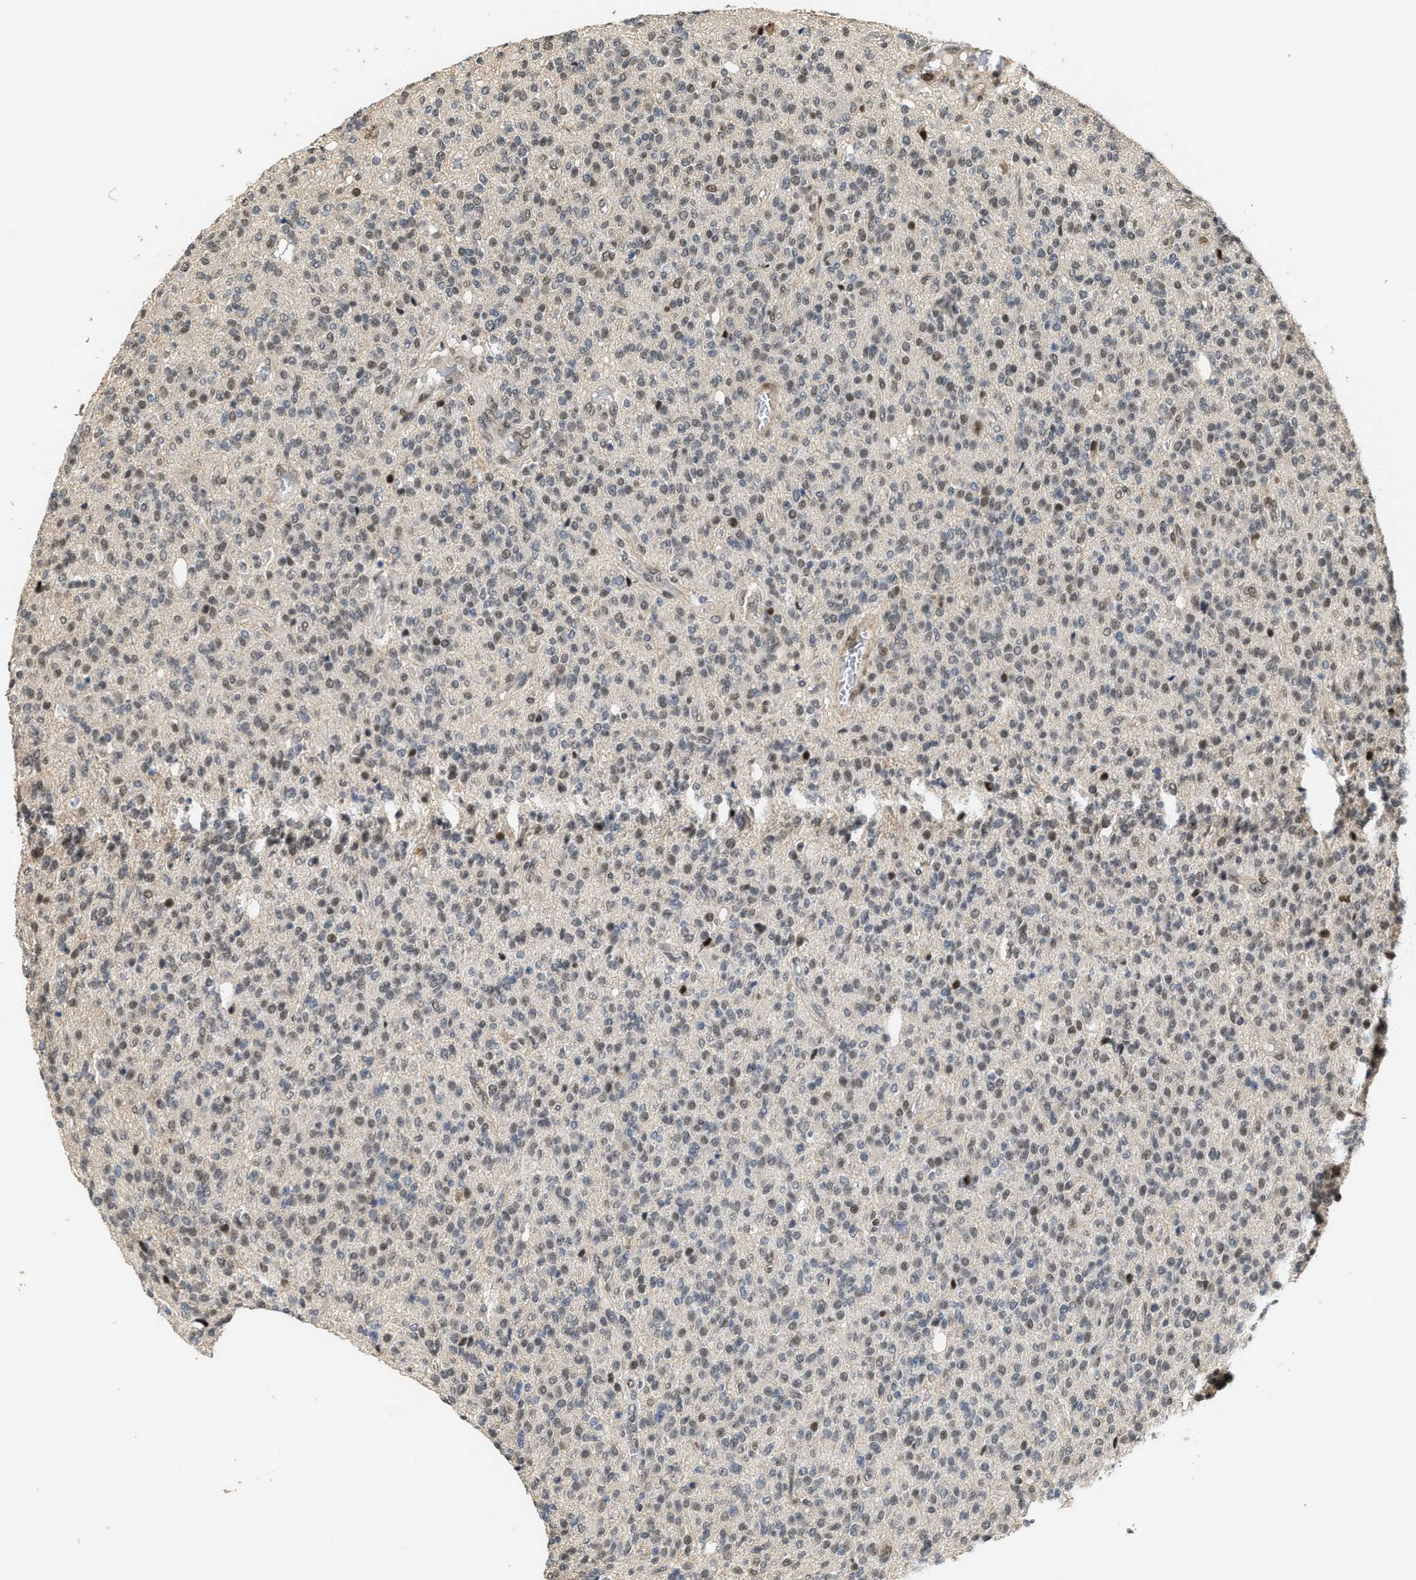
{"staining": {"intensity": "moderate", "quantity": "<25%", "location": "nuclear"}, "tissue": "glioma", "cell_type": "Tumor cells", "image_type": "cancer", "snomed": [{"axis": "morphology", "description": "Glioma, malignant, High grade"}, {"axis": "topography", "description": "Brain"}], "caption": "Human glioma stained for a protein (brown) demonstrates moderate nuclear positive staining in about <25% of tumor cells.", "gene": "SERTAD2", "patient": {"sex": "male", "age": 34}}